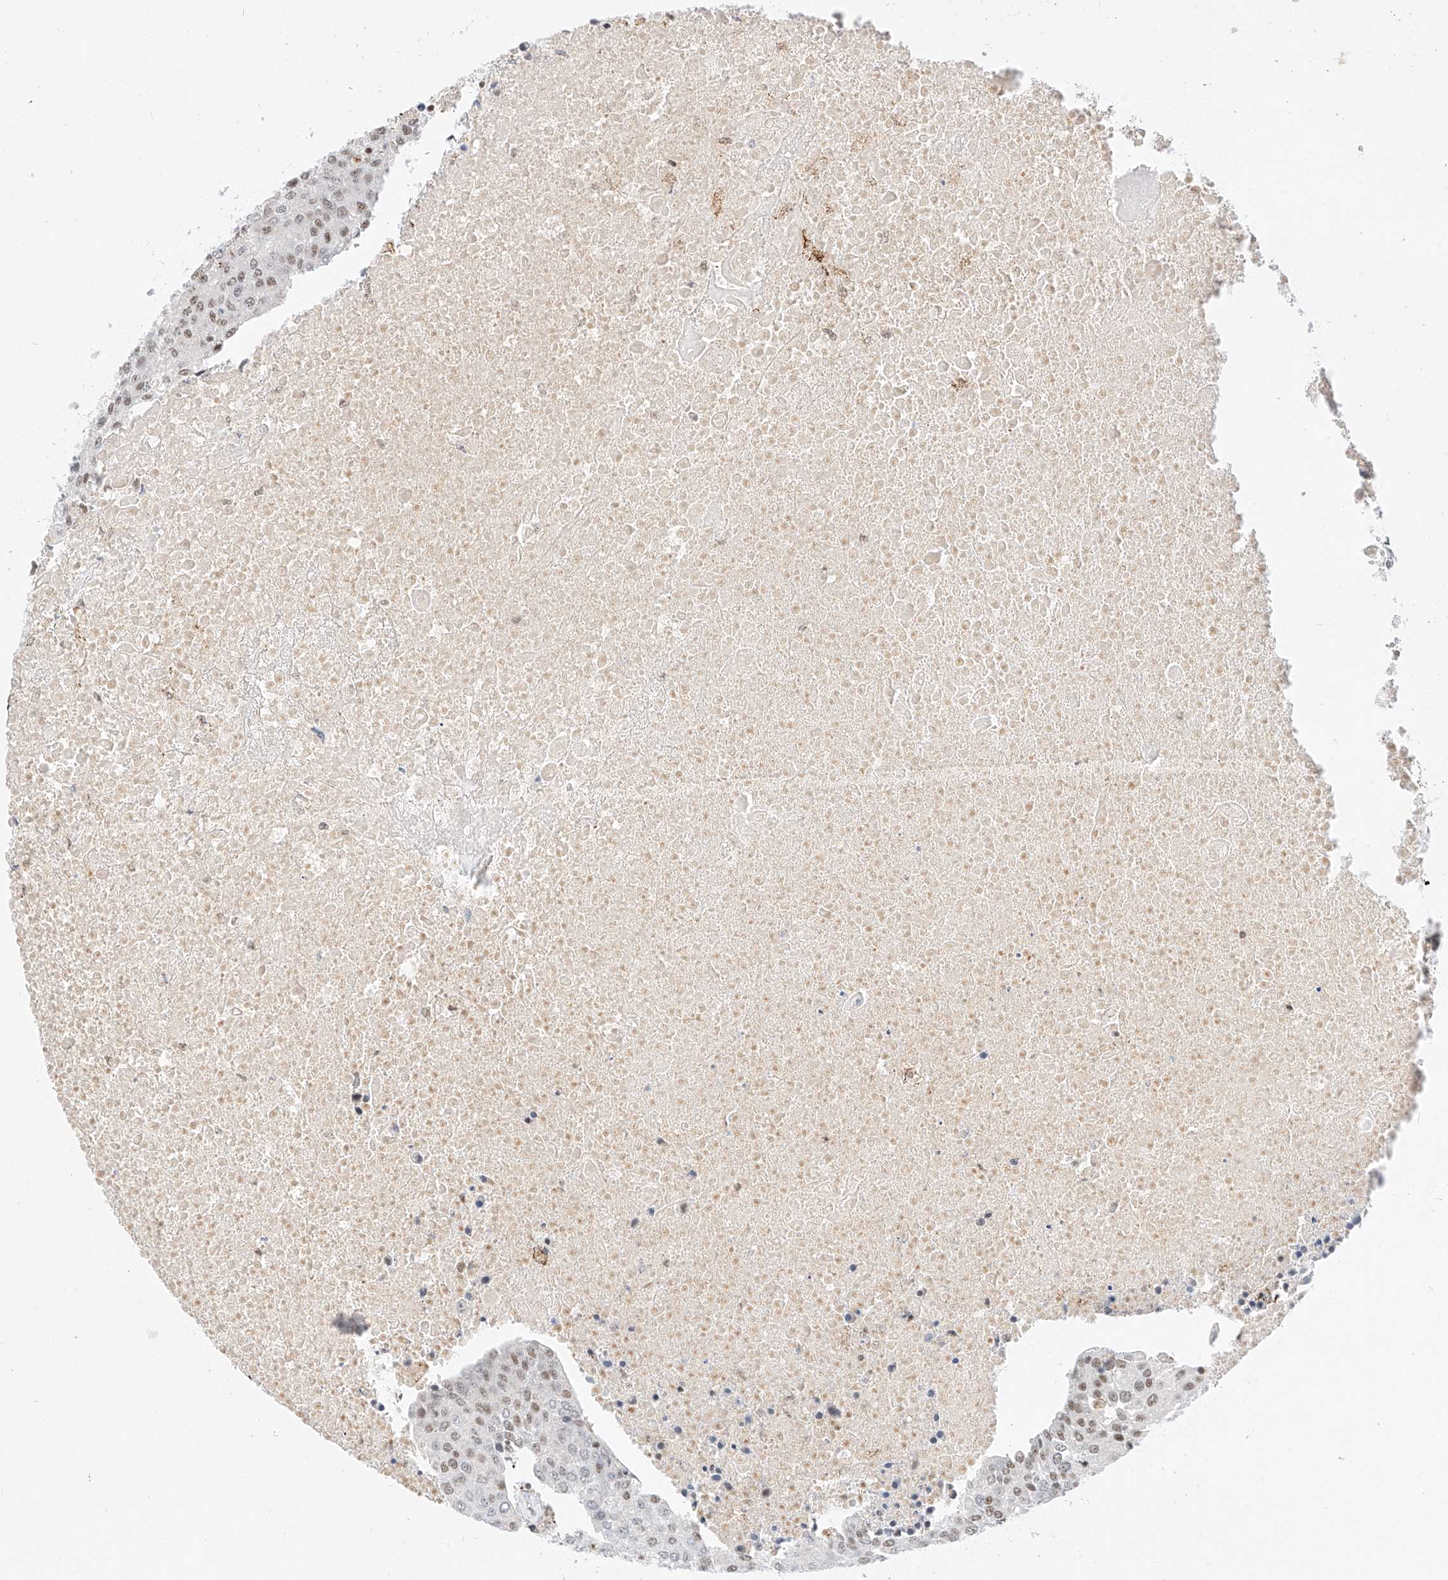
{"staining": {"intensity": "weak", "quantity": ">75%", "location": "nuclear"}, "tissue": "urothelial cancer", "cell_type": "Tumor cells", "image_type": "cancer", "snomed": [{"axis": "morphology", "description": "Urothelial carcinoma, High grade"}, {"axis": "topography", "description": "Urinary bladder"}], "caption": "IHC of urothelial cancer shows low levels of weak nuclear expression in approximately >75% of tumor cells.", "gene": "NRF1", "patient": {"sex": "female", "age": 85}}